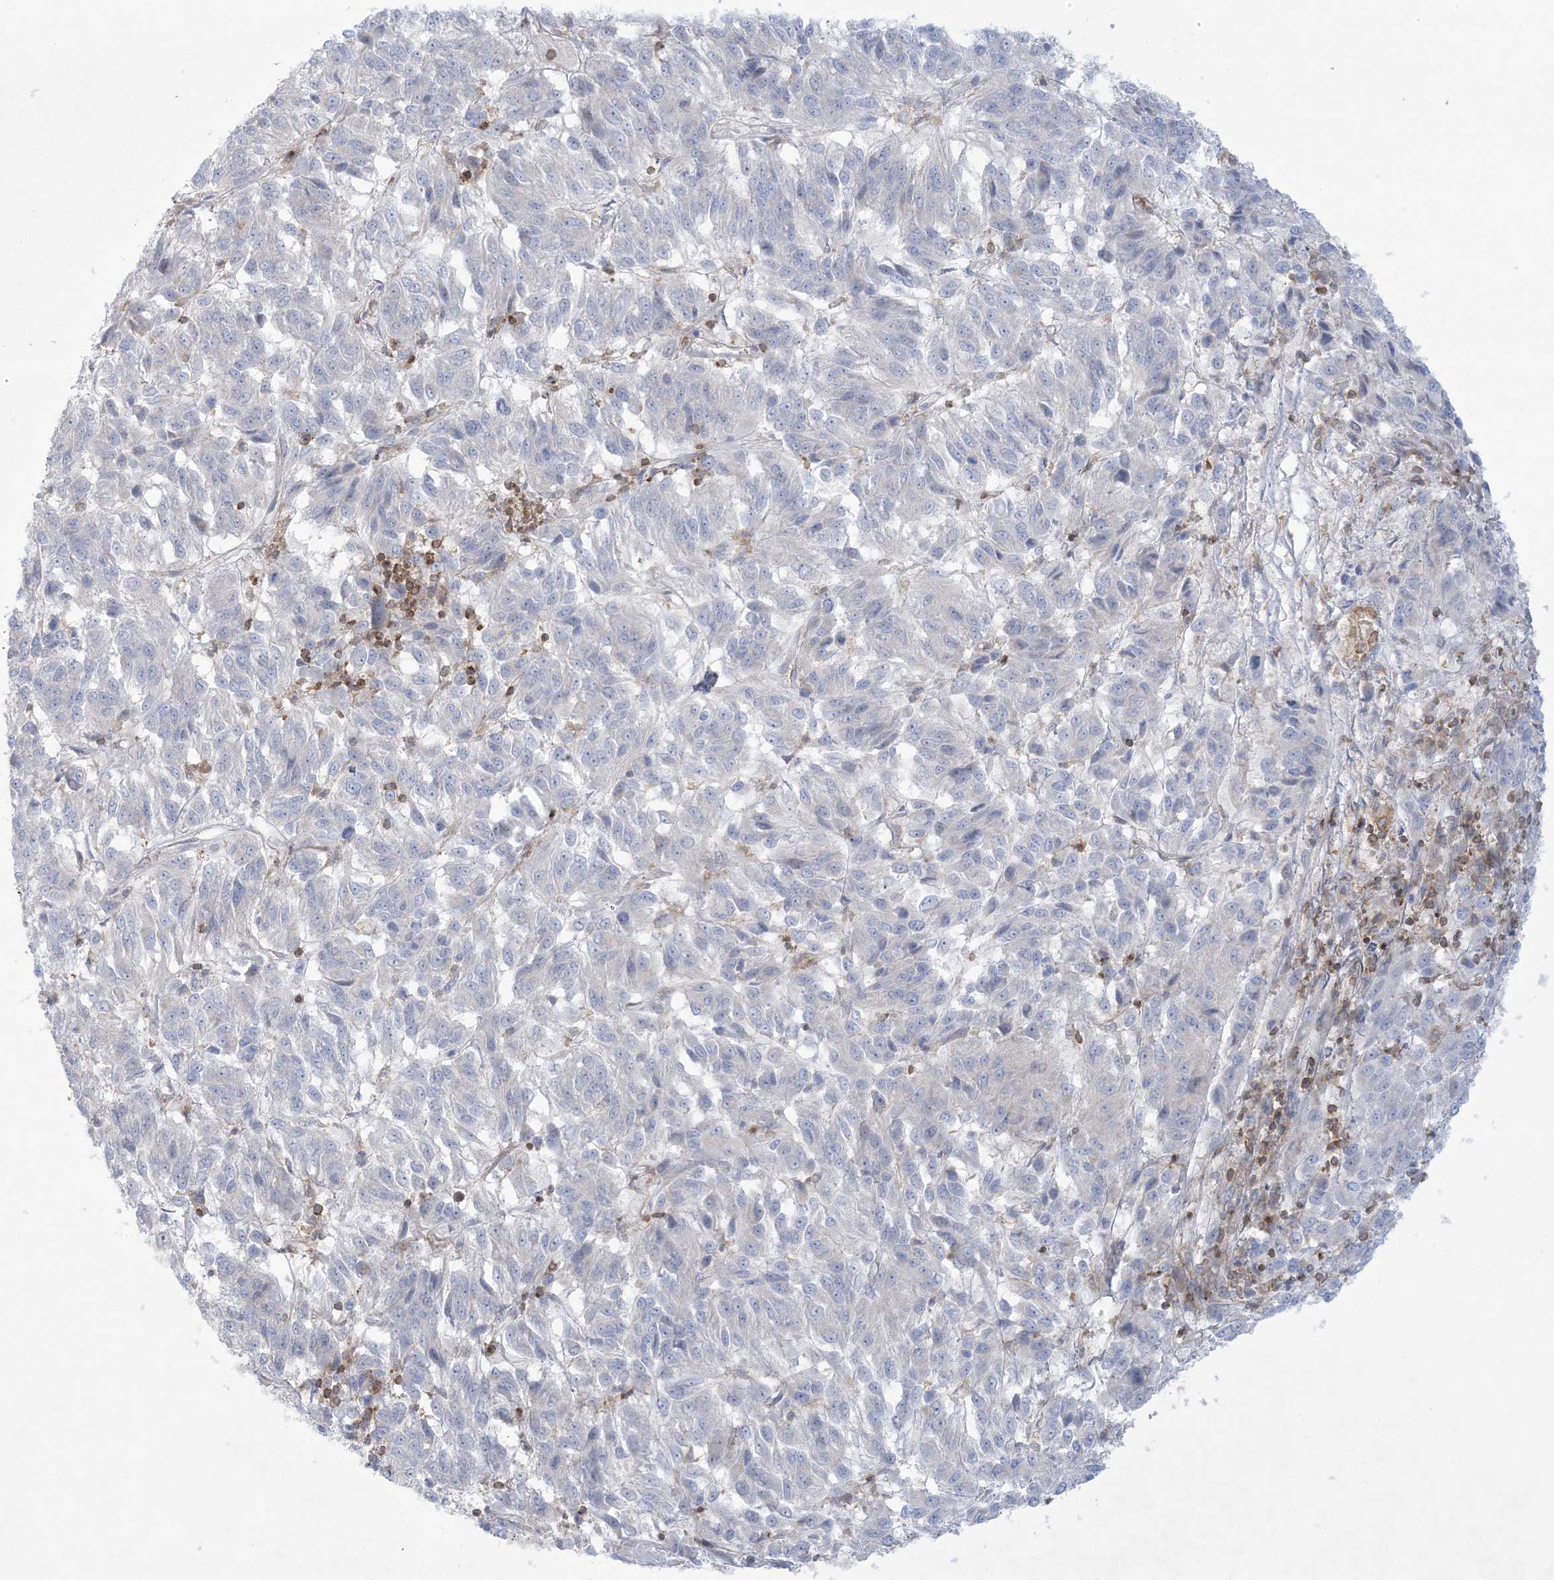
{"staining": {"intensity": "negative", "quantity": "none", "location": "none"}, "tissue": "melanoma", "cell_type": "Tumor cells", "image_type": "cancer", "snomed": [{"axis": "morphology", "description": "Malignant melanoma, Metastatic site"}, {"axis": "topography", "description": "Lung"}], "caption": "A photomicrograph of melanoma stained for a protein demonstrates no brown staining in tumor cells.", "gene": "ARHGAP30", "patient": {"sex": "male", "age": 64}}